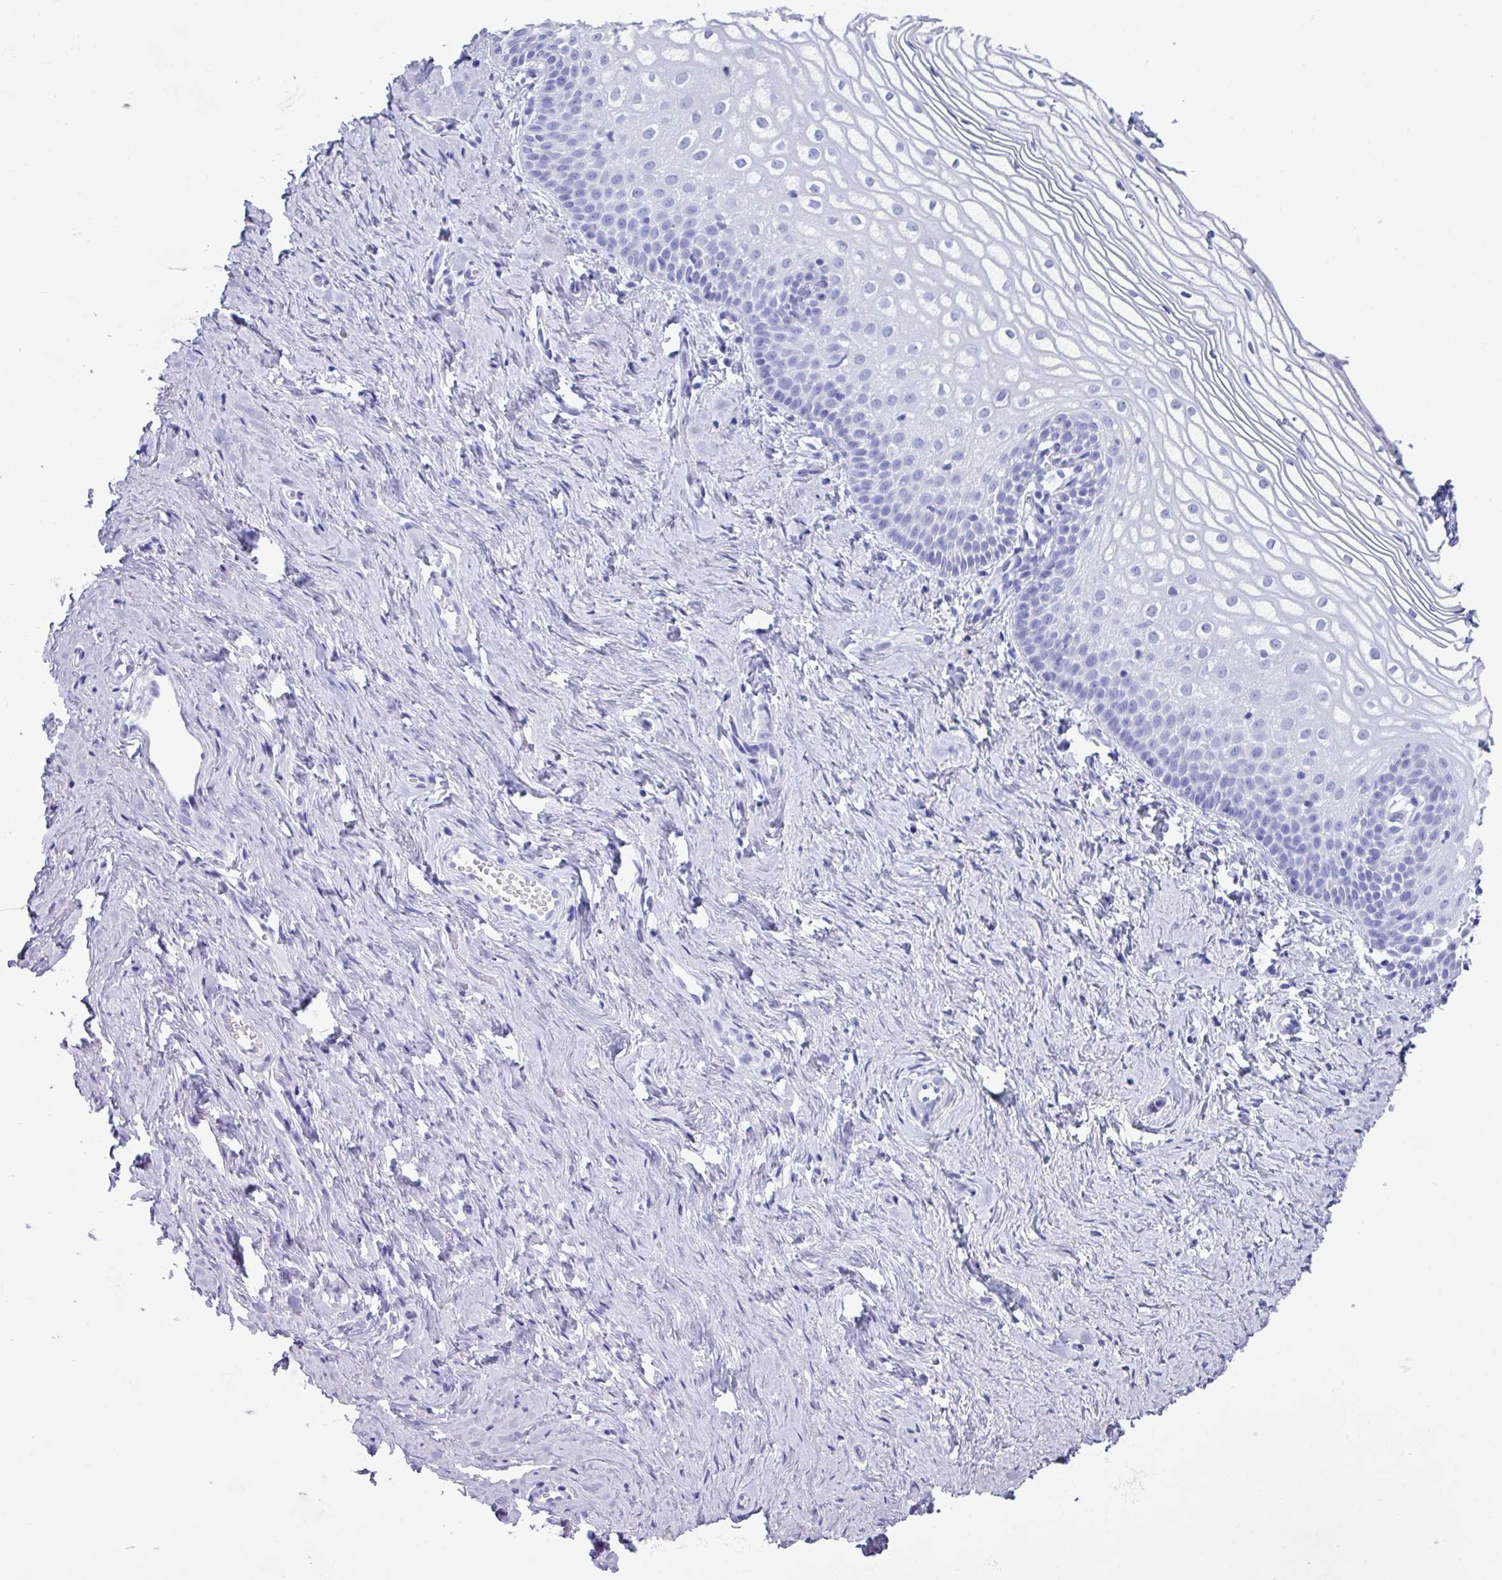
{"staining": {"intensity": "moderate", "quantity": "<25%", "location": "nuclear"}, "tissue": "vagina", "cell_type": "Squamous epithelial cells", "image_type": "normal", "snomed": [{"axis": "morphology", "description": "Normal tissue, NOS"}, {"axis": "topography", "description": "Vagina"}], "caption": "Squamous epithelial cells display low levels of moderate nuclear positivity in about <25% of cells in benign human vagina. (DAB (3,3'-diaminobenzidine) IHC with brightfield microscopy, high magnification).", "gene": "PUF60", "patient": {"sex": "female", "age": 56}}